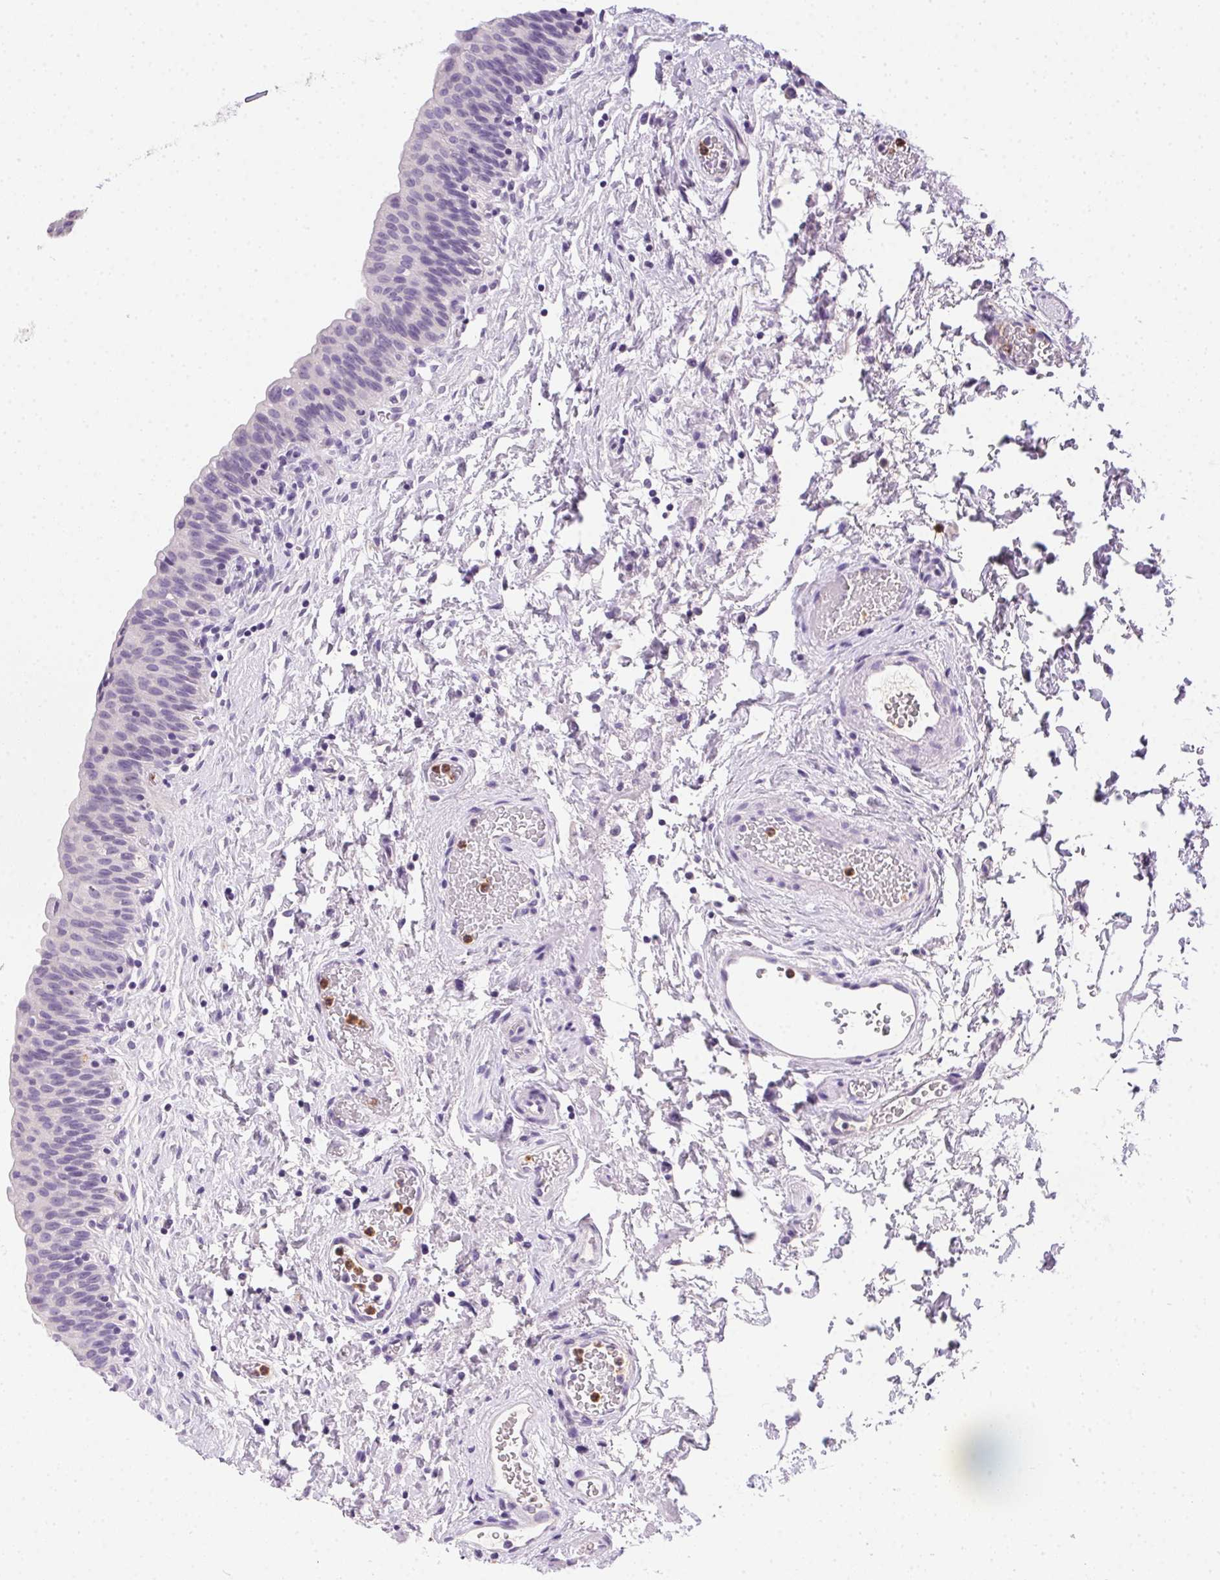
{"staining": {"intensity": "negative", "quantity": "none", "location": "none"}, "tissue": "urinary bladder", "cell_type": "Urothelial cells", "image_type": "normal", "snomed": [{"axis": "morphology", "description": "Normal tissue, NOS"}, {"axis": "topography", "description": "Urinary bladder"}], "caption": "The micrograph displays no staining of urothelial cells in unremarkable urinary bladder.", "gene": "SSTR4", "patient": {"sex": "male", "age": 56}}